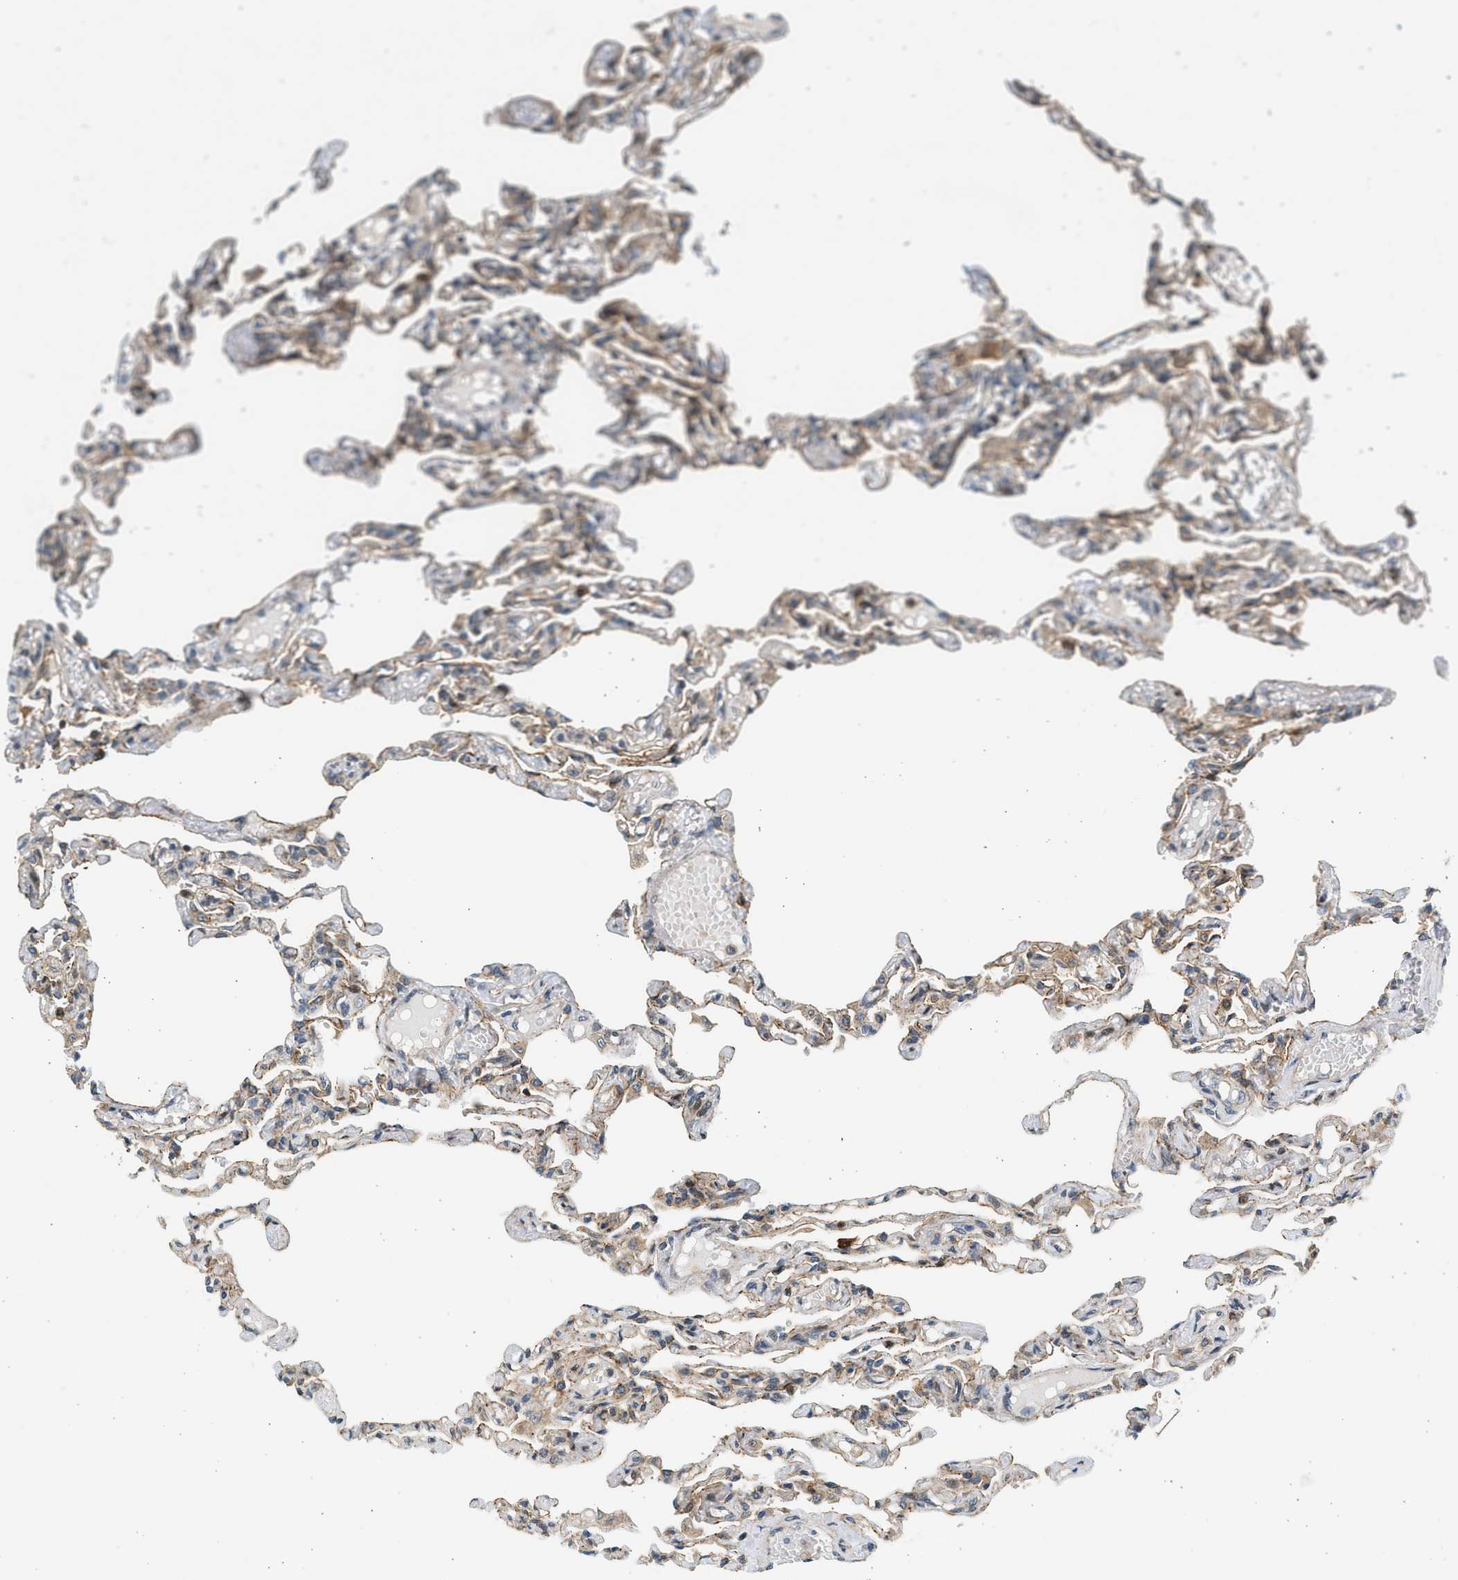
{"staining": {"intensity": "moderate", "quantity": "25%-75%", "location": "cytoplasmic/membranous"}, "tissue": "lung", "cell_type": "Alveolar cells", "image_type": "normal", "snomed": [{"axis": "morphology", "description": "Normal tissue, NOS"}, {"axis": "topography", "description": "Lung"}], "caption": "Protein staining shows moderate cytoplasmic/membranous positivity in about 25%-75% of alveolar cells in normal lung.", "gene": "NRSN2", "patient": {"sex": "male", "age": 21}}